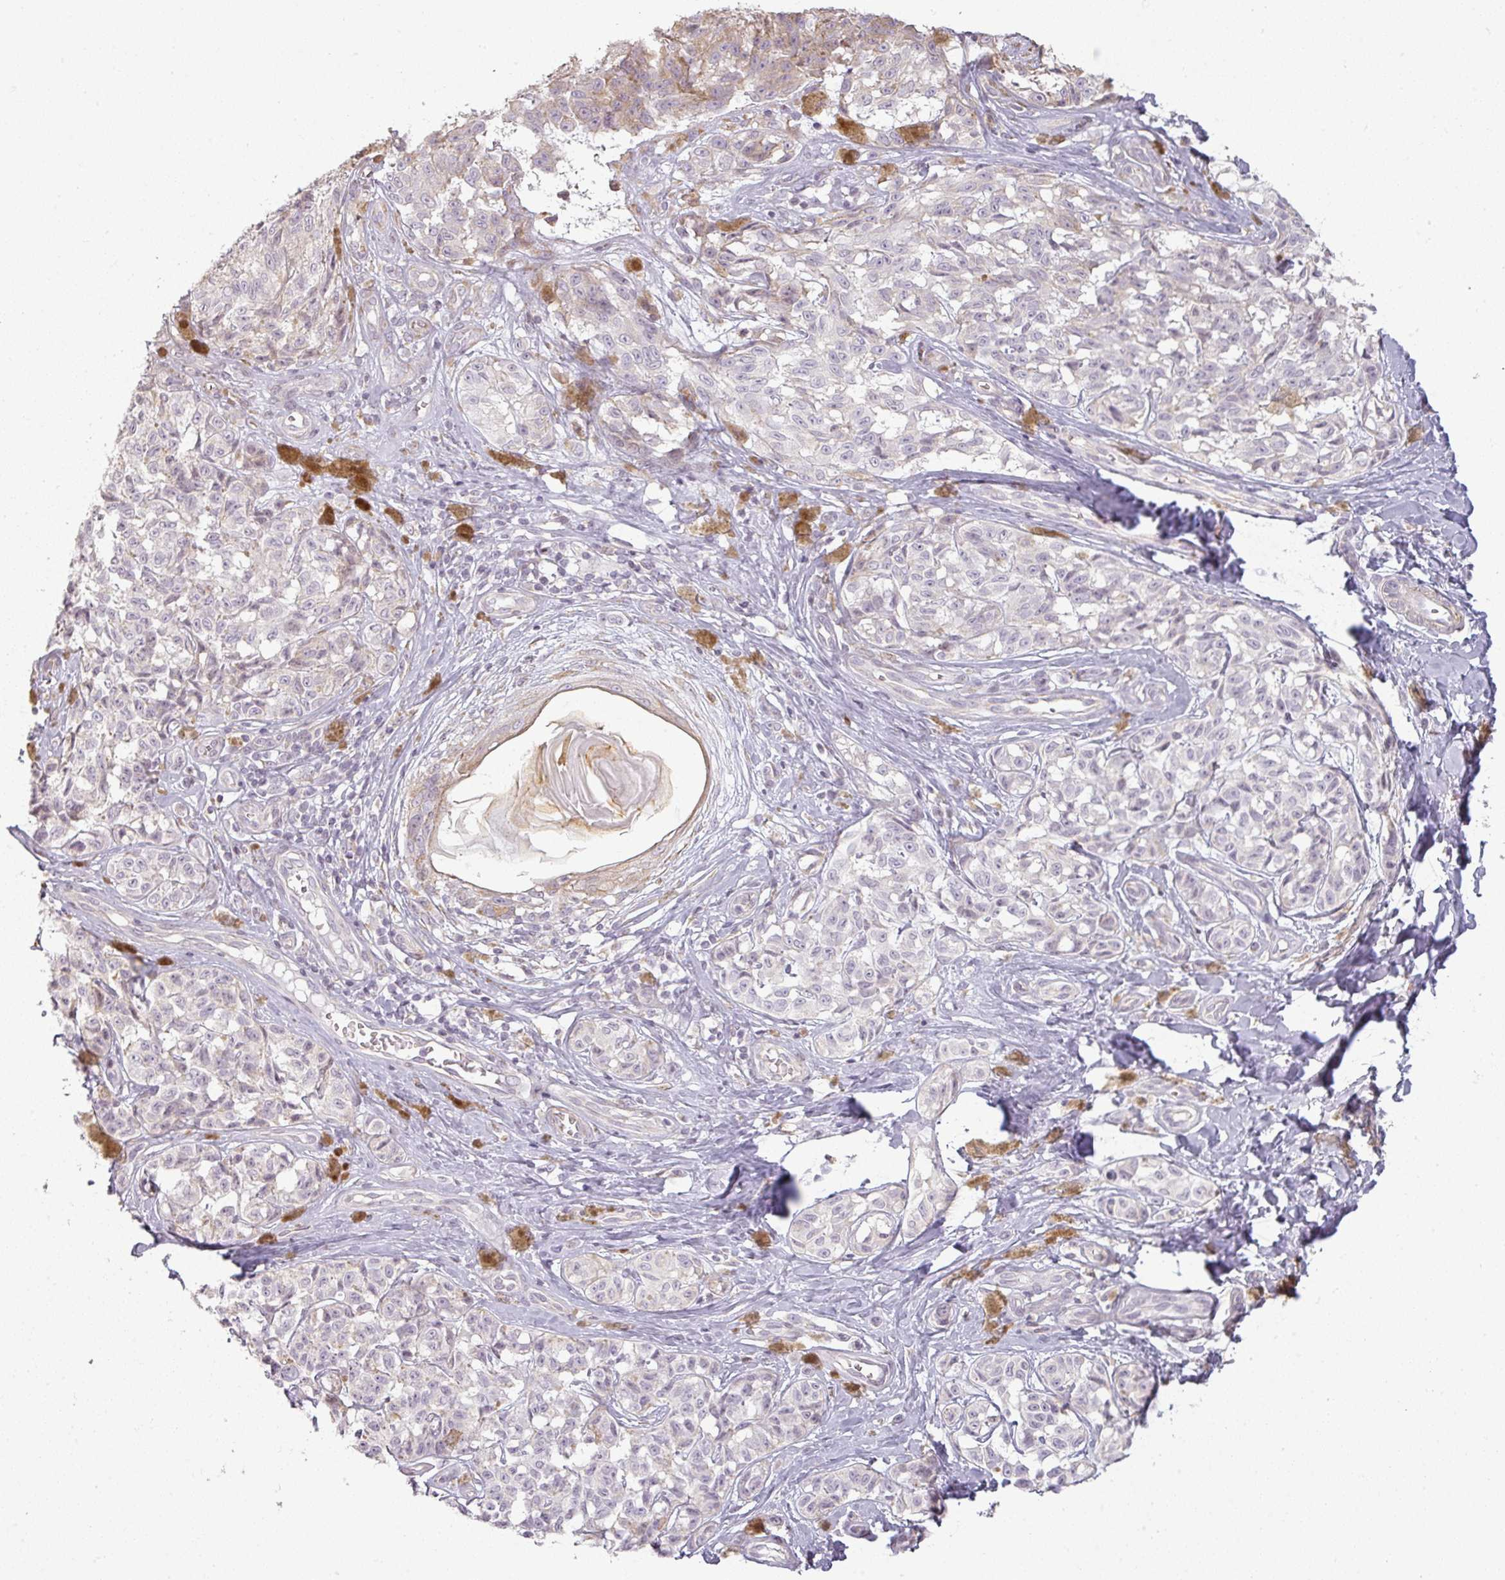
{"staining": {"intensity": "negative", "quantity": "none", "location": "none"}, "tissue": "melanoma", "cell_type": "Tumor cells", "image_type": "cancer", "snomed": [{"axis": "morphology", "description": "Malignant melanoma, NOS"}, {"axis": "topography", "description": "Skin"}], "caption": "Protein analysis of melanoma demonstrates no significant staining in tumor cells.", "gene": "CCDC144A", "patient": {"sex": "female", "age": 65}}